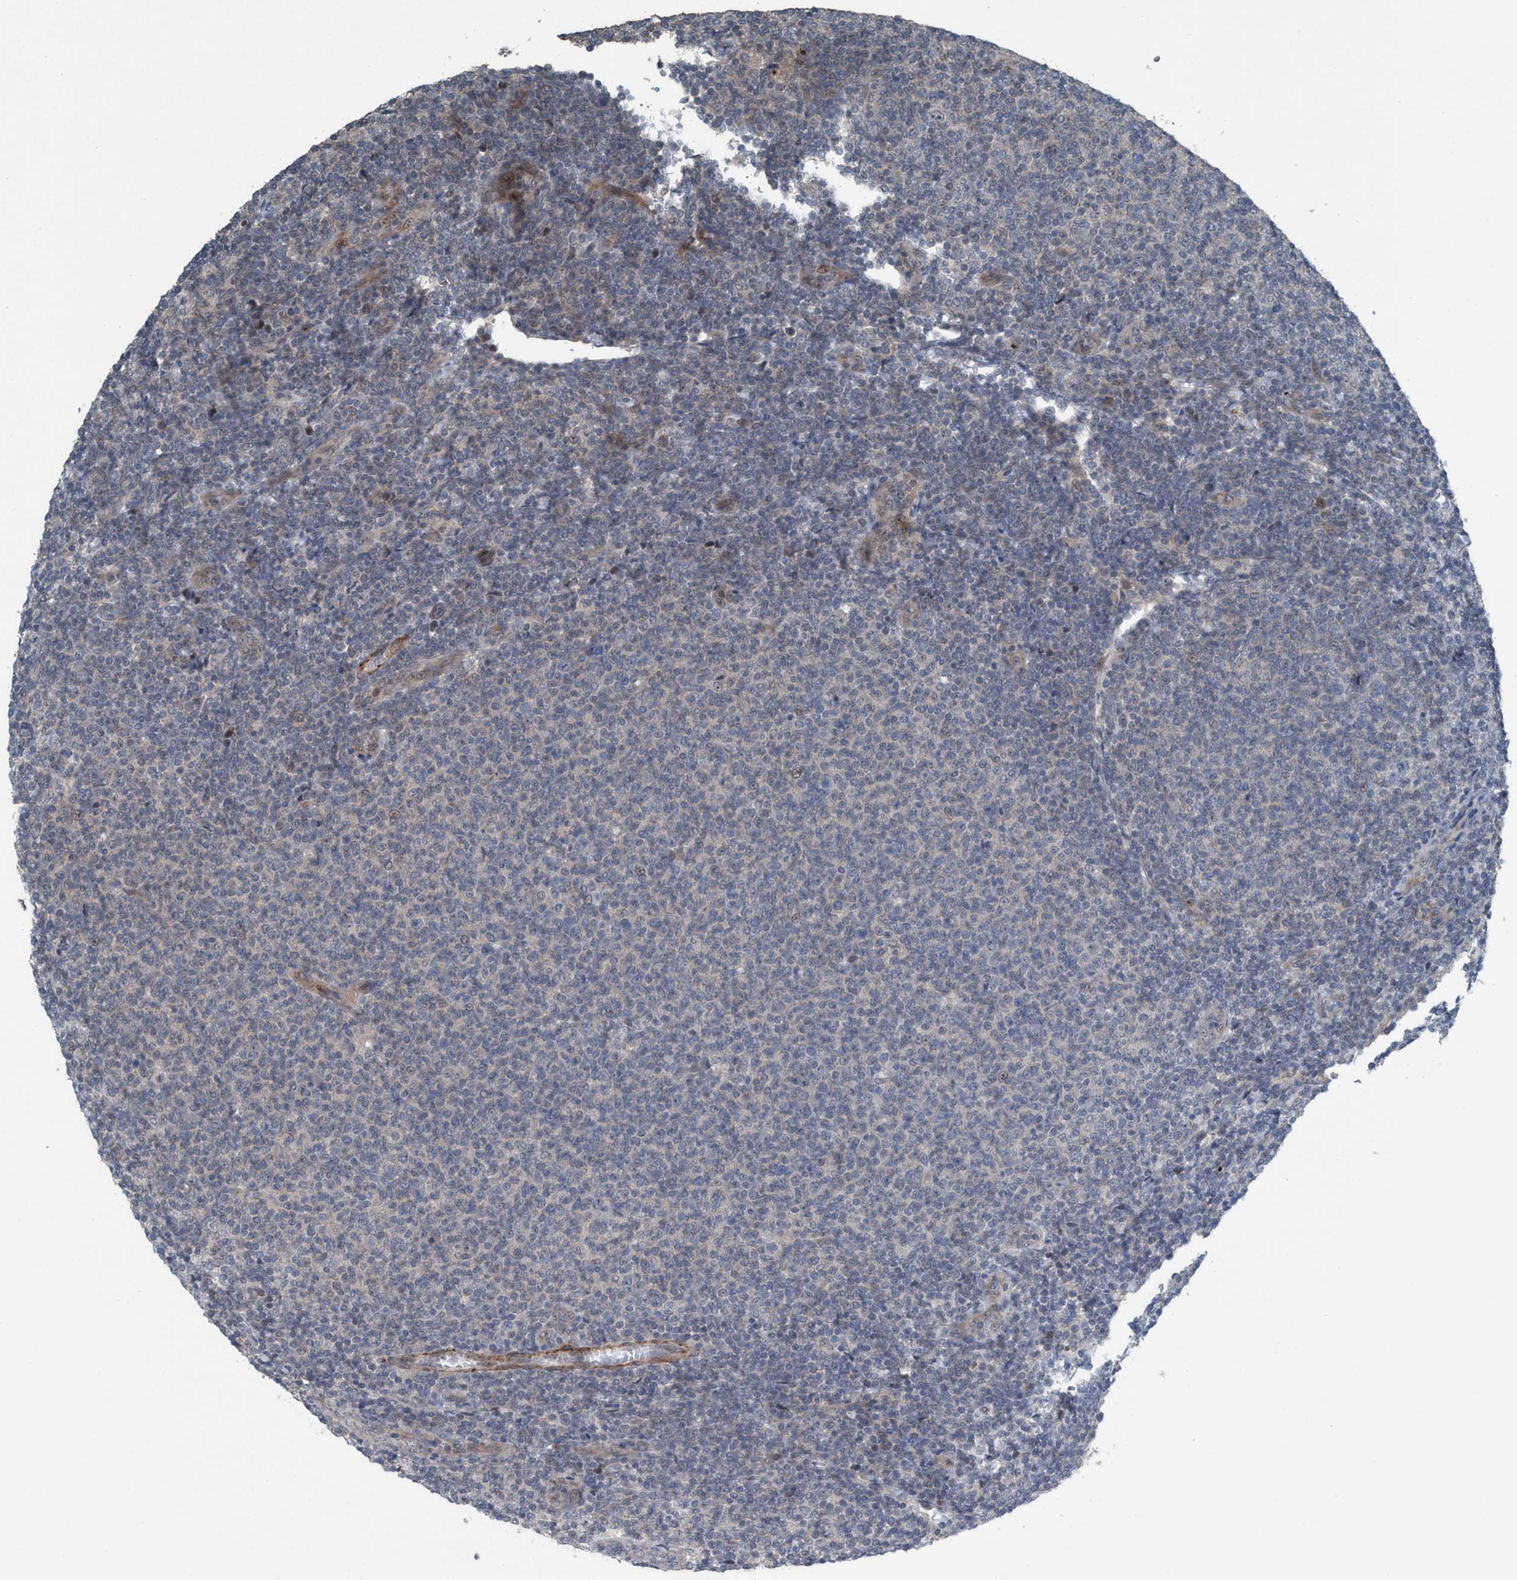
{"staining": {"intensity": "negative", "quantity": "none", "location": "none"}, "tissue": "lymphoma", "cell_type": "Tumor cells", "image_type": "cancer", "snomed": [{"axis": "morphology", "description": "Malignant lymphoma, non-Hodgkin's type, Low grade"}, {"axis": "topography", "description": "Lymph node"}], "caption": "Histopathology image shows no significant protein positivity in tumor cells of low-grade malignant lymphoma, non-Hodgkin's type.", "gene": "NISCH", "patient": {"sex": "male", "age": 66}}